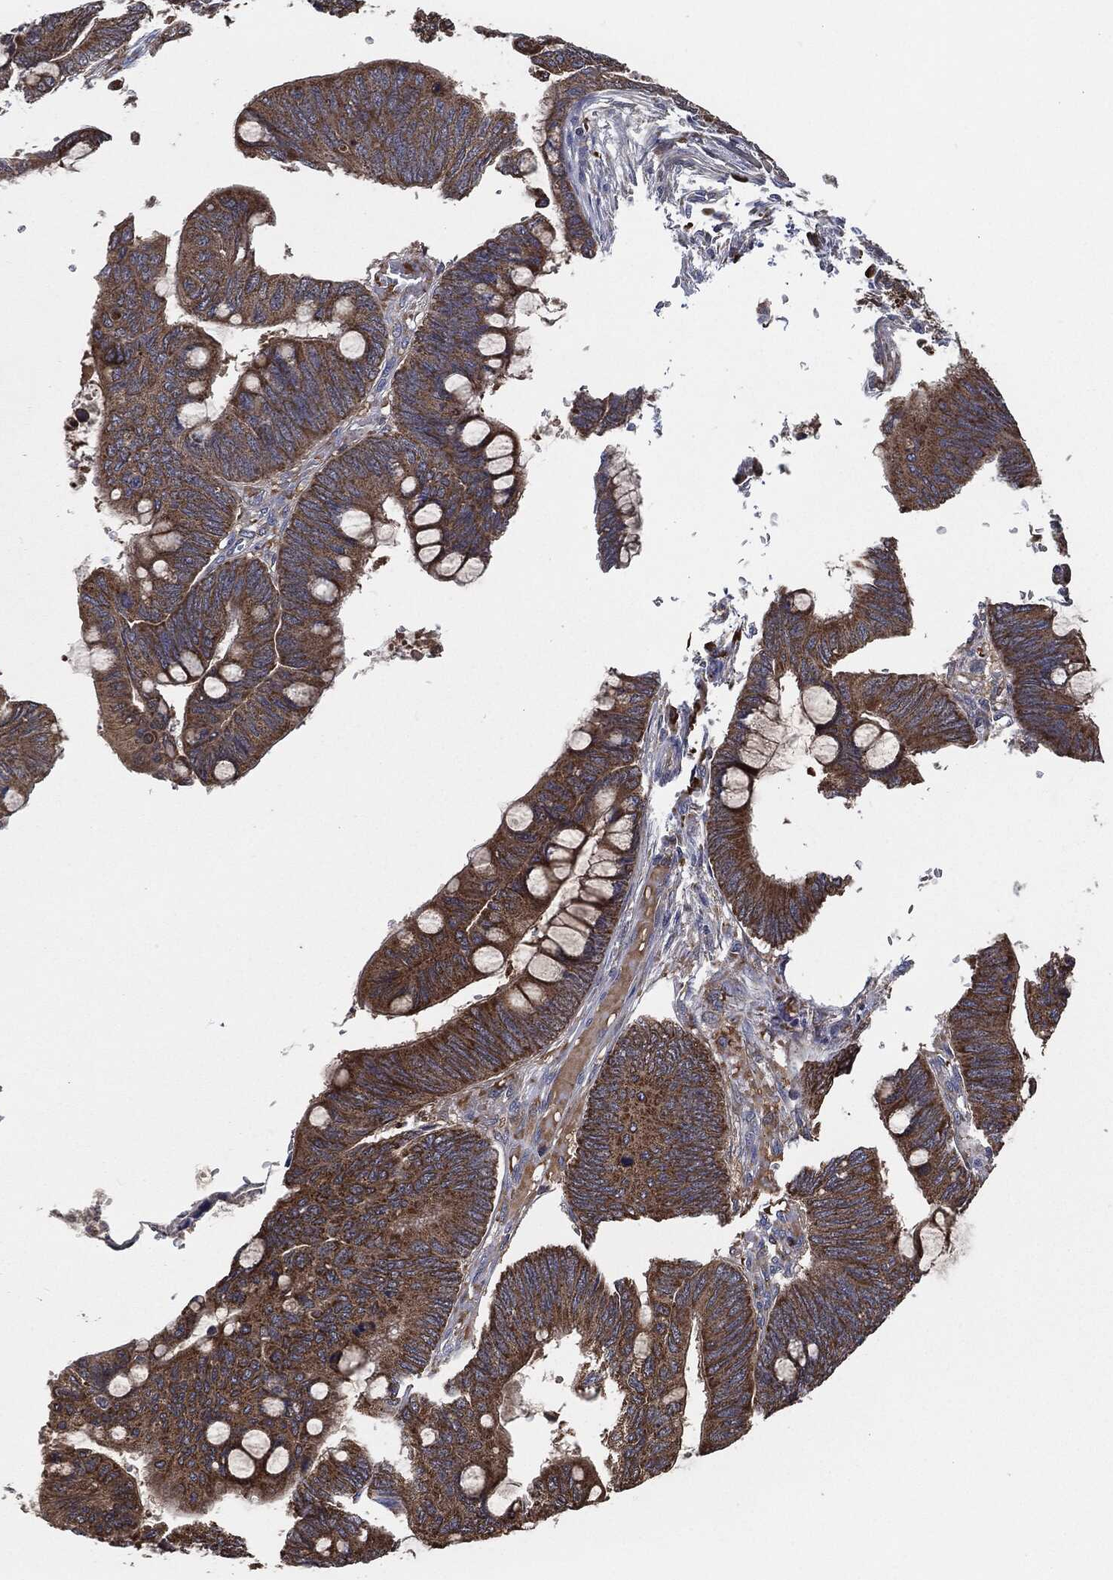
{"staining": {"intensity": "strong", "quantity": ">75%", "location": "cytoplasmic/membranous"}, "tissue": "colorectal cancer", "cell_type": "Tumor cells", "image_type": "cancer", "snomed": [{"axis": "morphology", "description": "Normal tissue, NOS"}, {"axis": "morphology", "description": "Adenocarcinoma, NOS"}, {"axis": "topography", "description": "Rectum"}, {"axis": "topography", "description": "Peripheral nerve tissue"}], "caption": "The immunohistochemical stain shows strong cytoplasmic/membranous positivity in tumor cells of adenocarcinoma (colorectal) tissue. (Brightfield microscopy of DAB IHC at high magnification).", "gene": "PRDX4", "patient": {"sex": "male", "age": 92}}